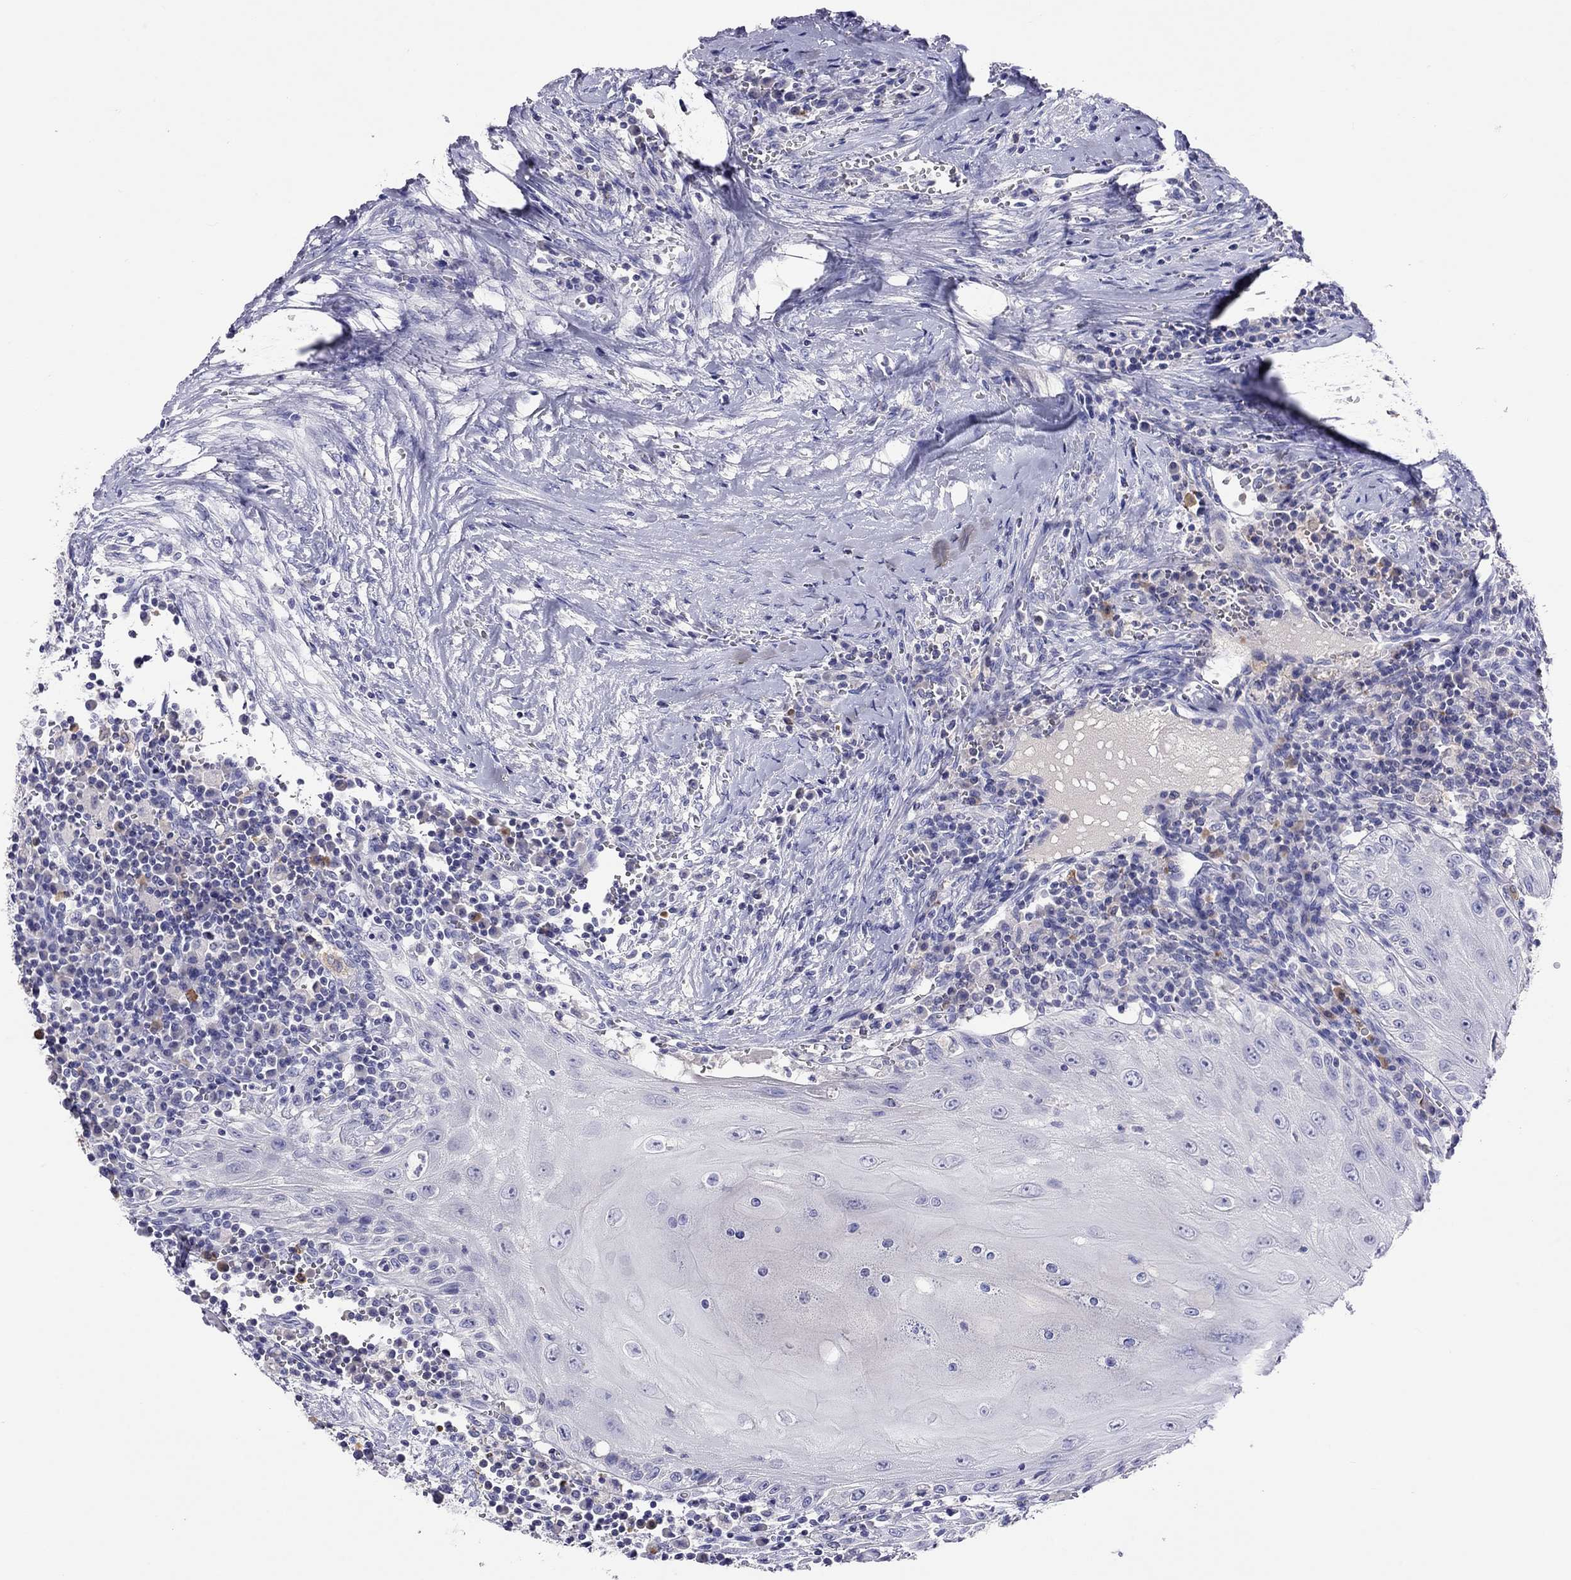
{"staining": {"intensity": "negative", "quantity": "none", "location": "none"}, "tissue": "head and neck cancer", "cell_type": "Tumor cells", "image_type": "cancer", "snomed": [{"axis": "morphology", "description": "Squamous cell carcinoma, NOS"}, {"axis": "topography", "description": "Oral tissue"}, {"axis": "topography", "description": "Head-Neck"}], "caption": "This is an immunohistochemistry (IHC) micrograph of human squamous cell carcinoma (head and neck). There is no expression in tumor cells.", "gene": "CALHM1", "patient": {"sex": "male", "age": 58}}